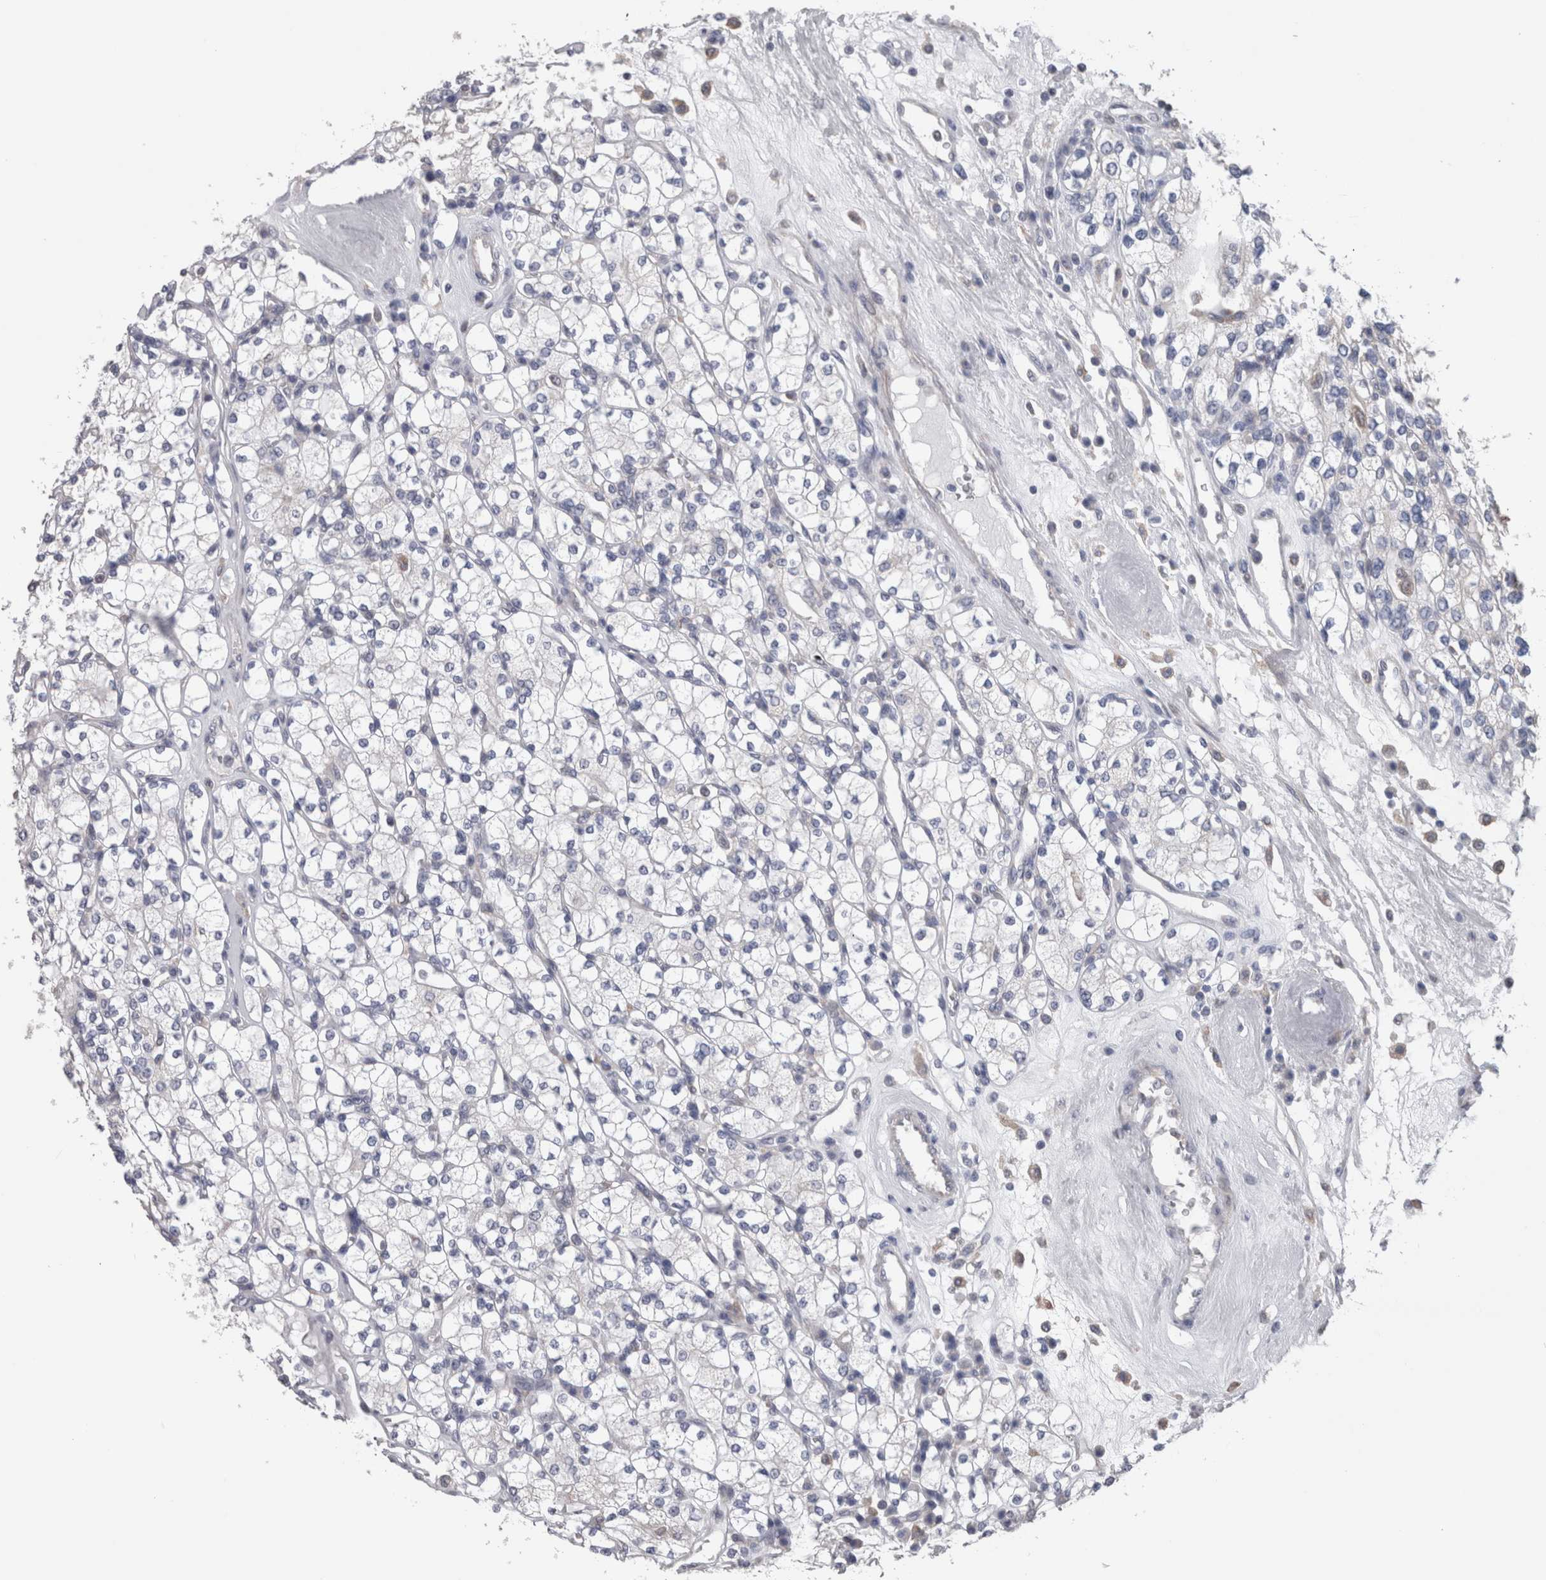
{"staining": {"intensity": "negative", "quantity": "none", "location": "none"}, "tissue": "renal cancer", "cell_type": "Tumor cells", "image_type": "cancer", "snomed": [{"axis": "morphology", "description": "Adenocarcinoma, NOS"}, {"axis": "topography", "description": "Kidney"}], "caption": "Protein analysis of renal cancer (adenocarcinoma) reveals no significant positivity in tumor cells.", "gene": "GDAP1", "patient": {"sex": "male", "age": 77}}